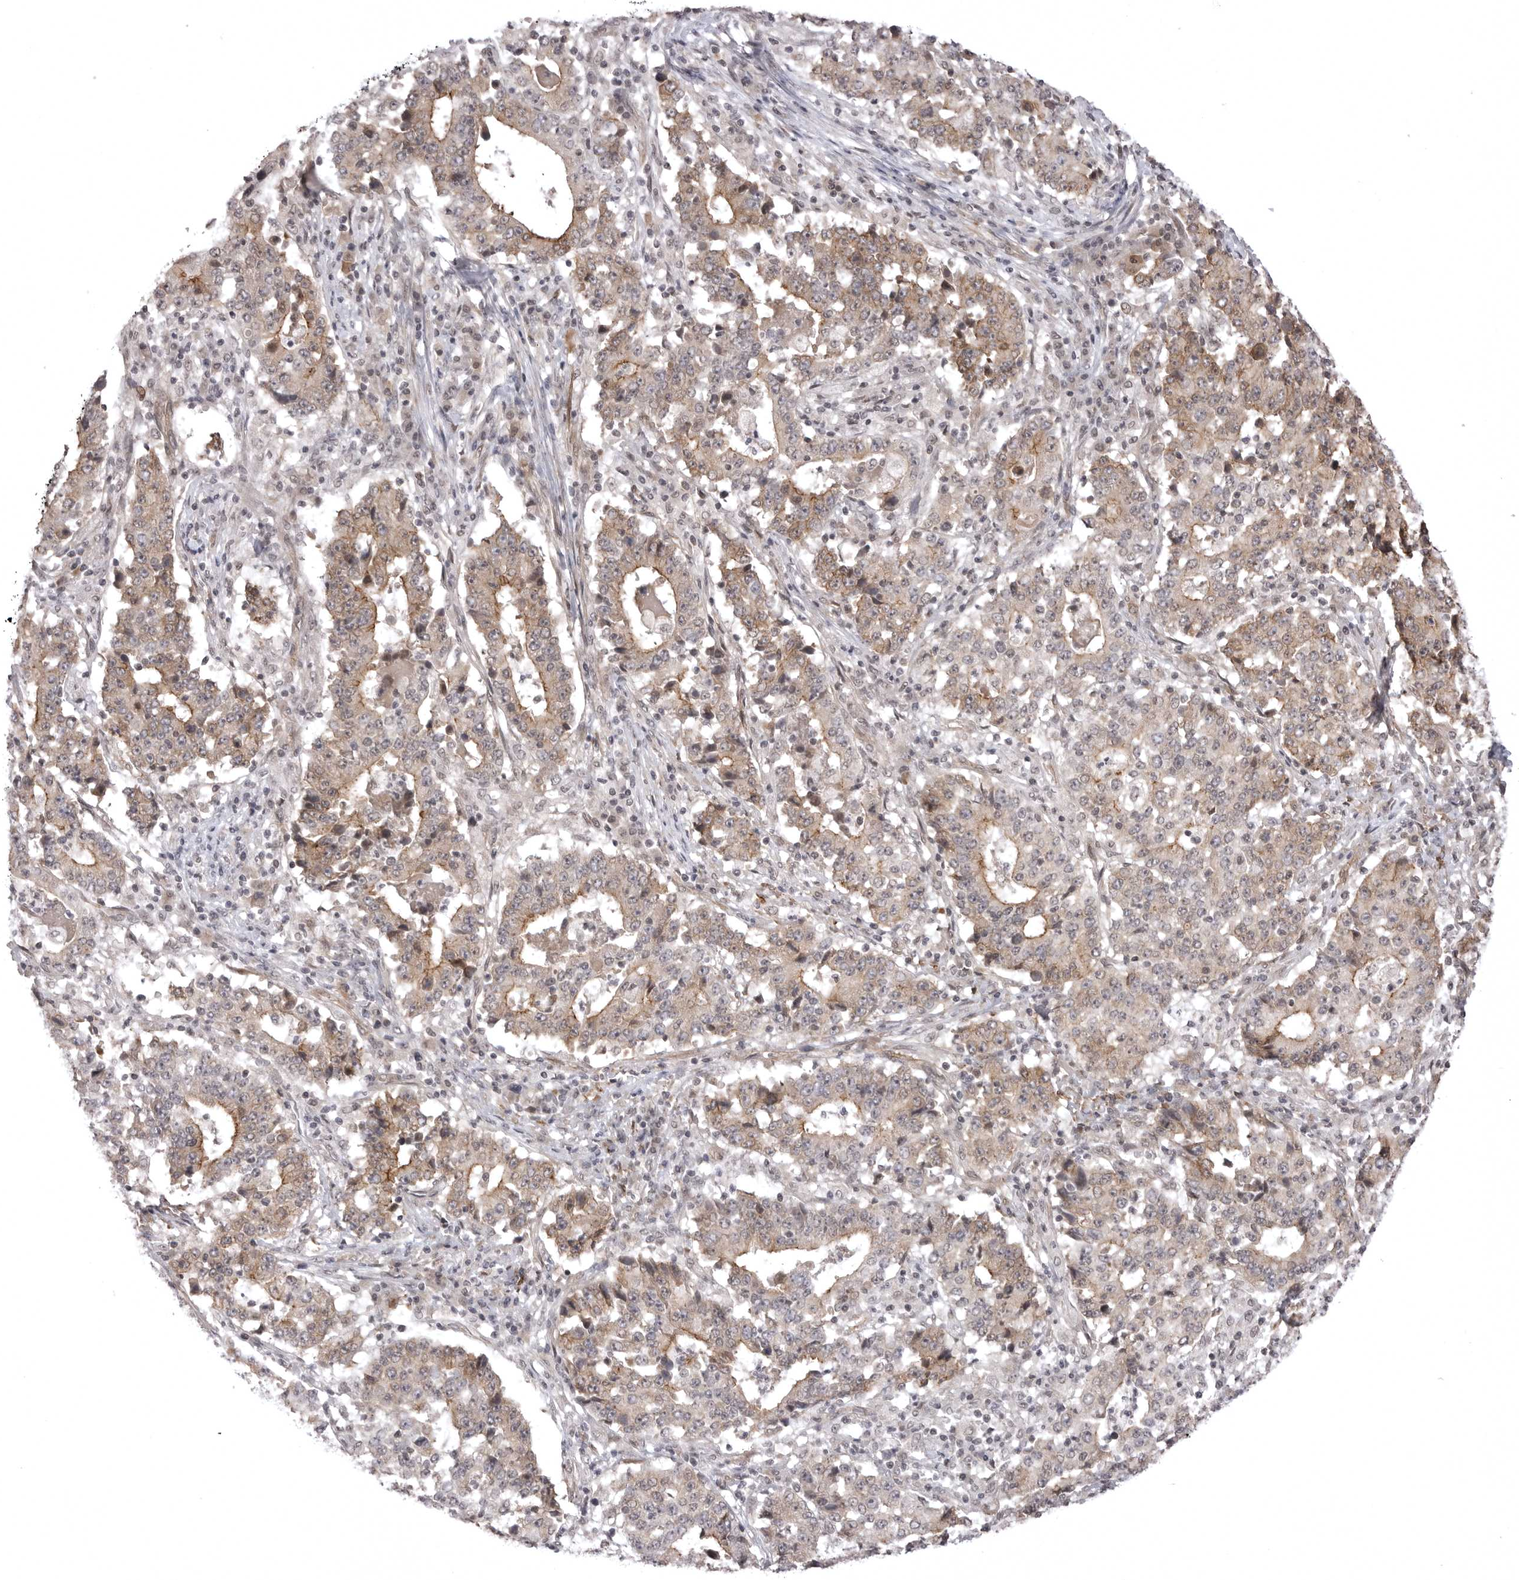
{"staining": {"intensity": "moderate", "quantity": "25%-75%", "location": "cytoplasmic/membranous"}, "tissue": "stomach cancer", "cell_type": "Tumor cells", "image_type": "cancer", "snomed": [{"axis": "morphology", "description": "Adenocarcinoma, NOS"}, {"axis": "topography", "description": "Stomach"}], "caption": "Stomach adenocarcinoma was stained to show a protein in brown. There is medium levels of moderate cytoplasmic/membranous positivity in approximately 25%-75% of tumor cells.", "gene": "SORBS1", "patient": {"sex": "male", "age": 59}}